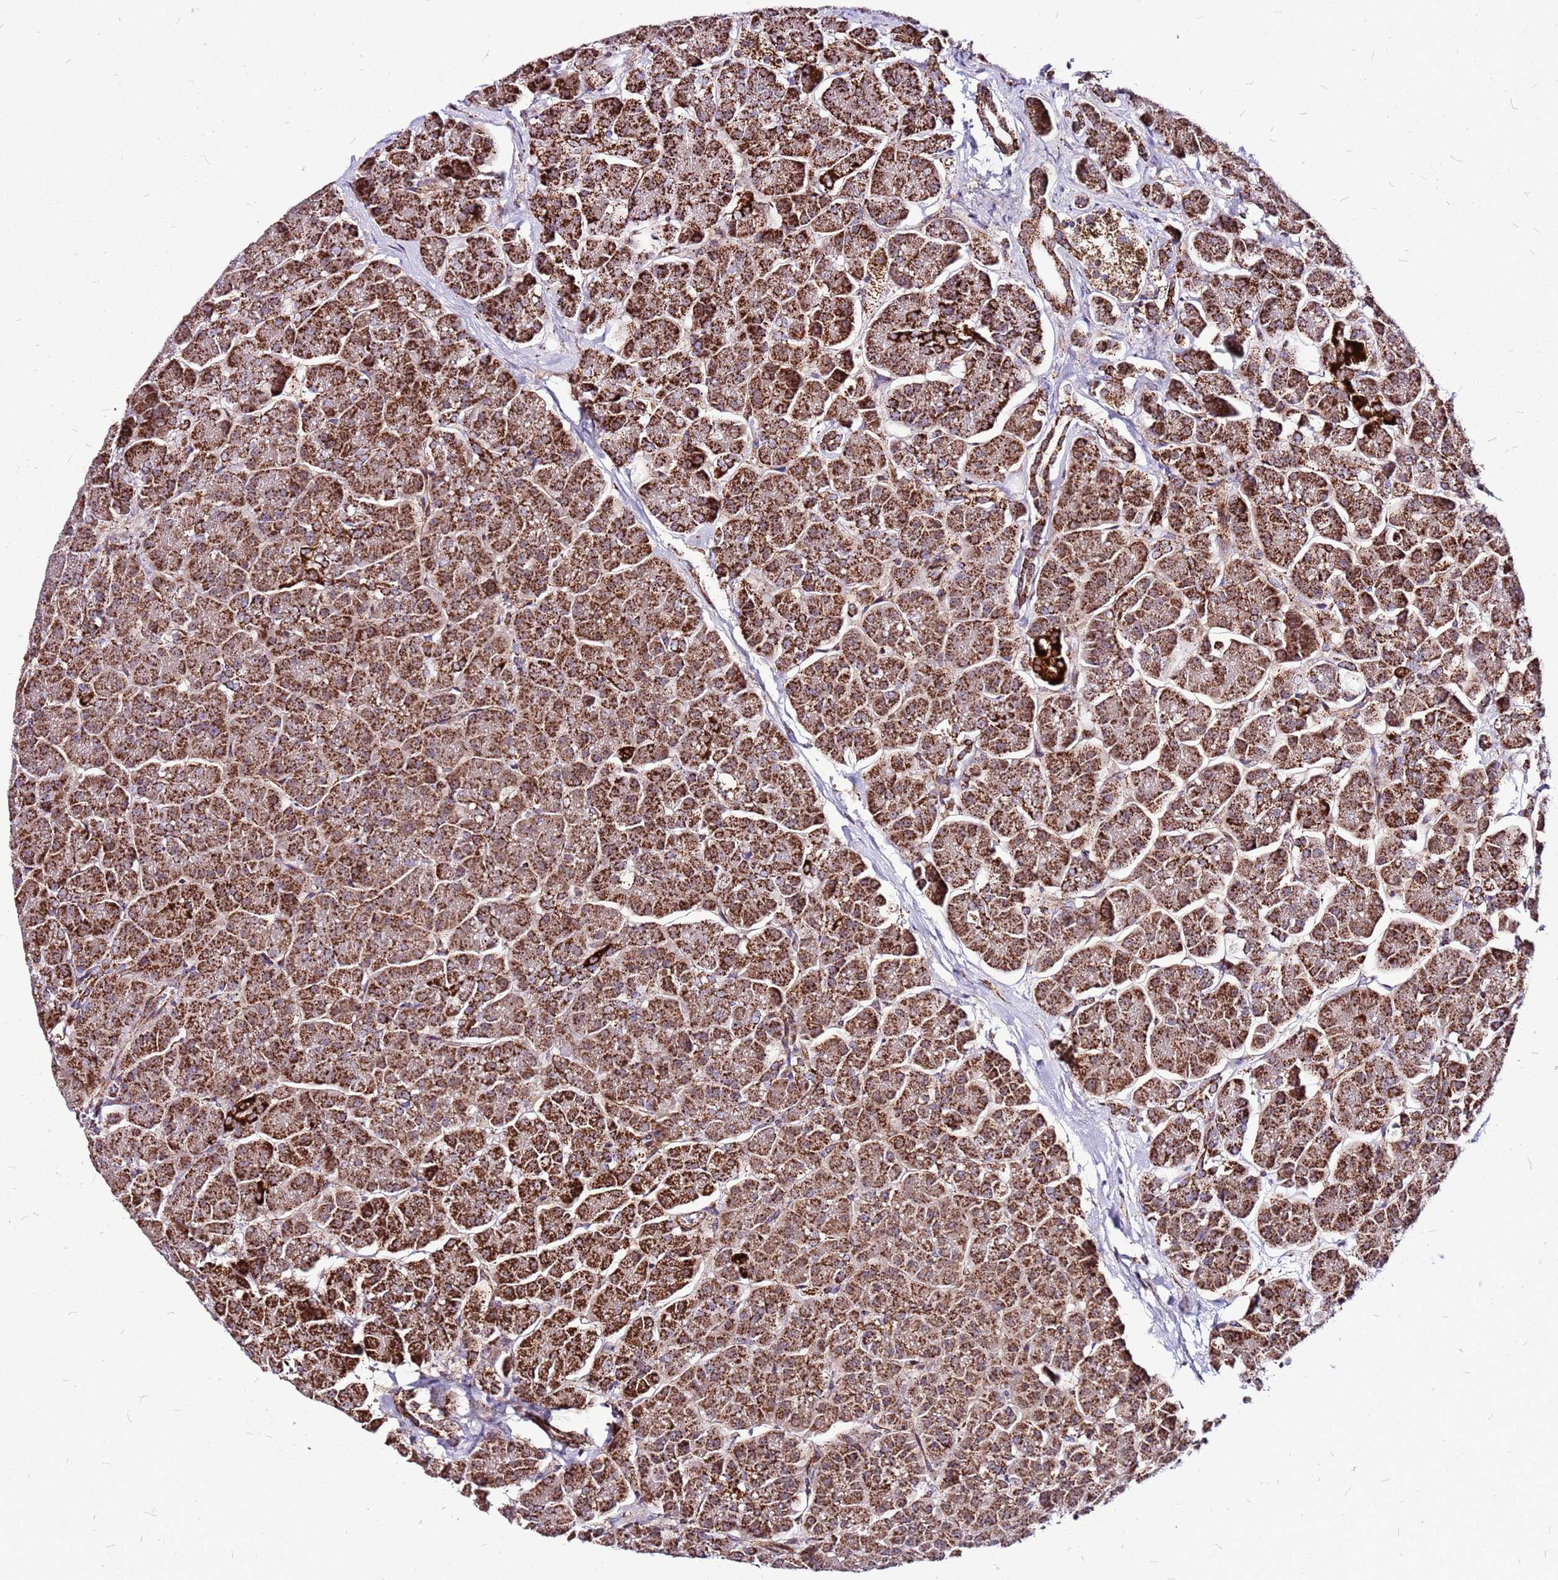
{"staining": {"intensity": "strong", "quantity": ">75%", "location": "cytoplasmic/membranous"}, "tissue": "pancreas", "cell_type": "Exocrine glandular cells", "image_type": "normal", "snomed": [{"axis": "morphology", "description": "Normal tissue, NOS"}, {"axis": "topography", "description": "Pancreas"}, {"axis": "topography", "description": "Peripheral nerve tissue"}], "caption": "This image displays unremarkable pancreas stained with immunohistochemistry to label a protein in brown. The cytoplasmic/membranous of exocrine glandular cells show strong positivity for the protein. Nuclei are counter-stained blue.", "gene": "OR51T1", "patient": {"sex": "male", "age": 54}}